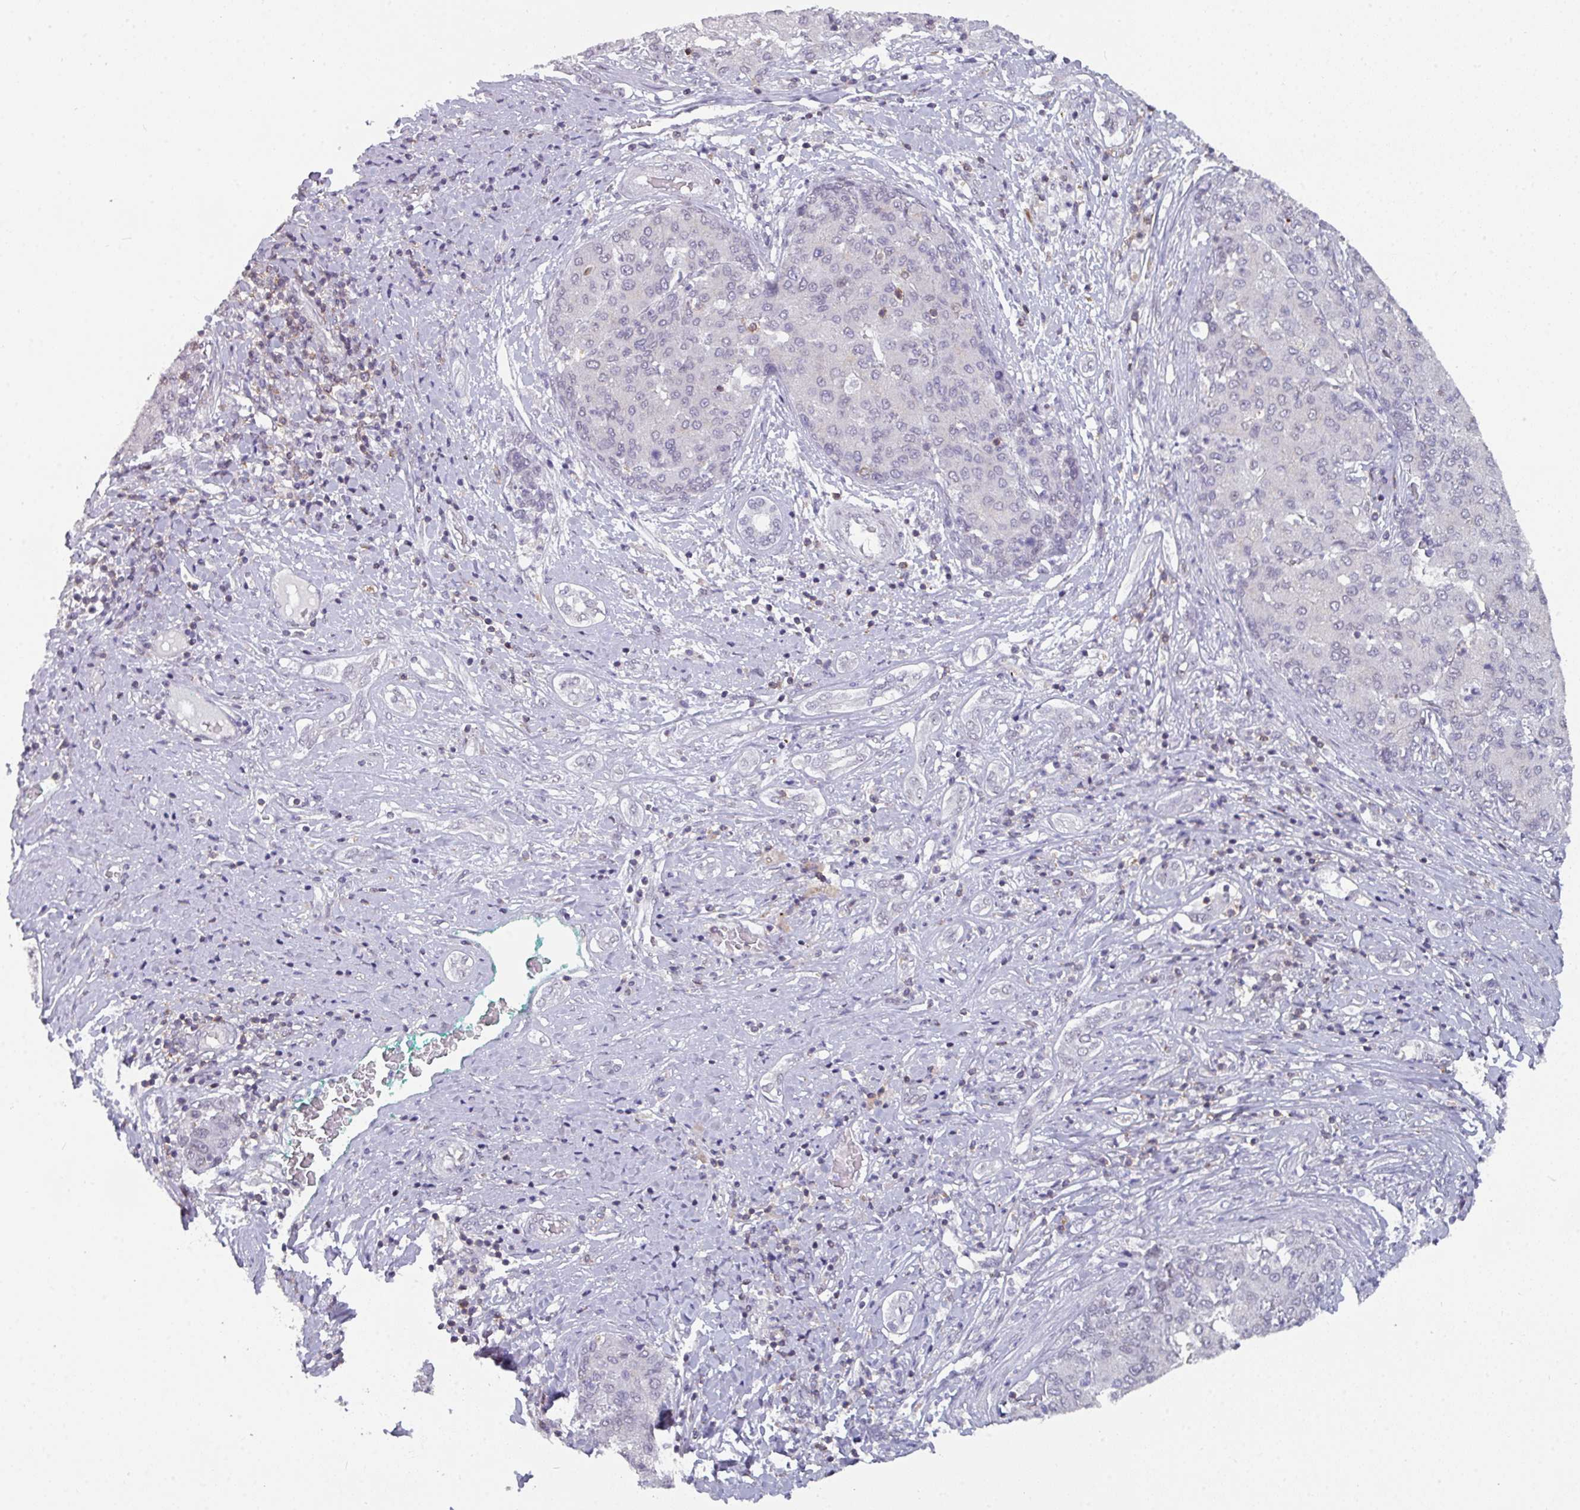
{"staining": {"intensity": "negative", "quantity": "none", "location": "none"}, "tissue": "liver cancer", "cell_type": "Tumor cells", "image_type": "cancer", "snomed": [{"axis": "morphology", "description": "Carcinoma, Hepatocellular, NOS"}, {"axis": "topography", "description": "Liver"}], "caption": "Tumor cells show no significant protein expression in liver cancer (hepatocellular carcinoma).", "gene": "RASAL3", "patient": {"sex": "male", "age": 65}}